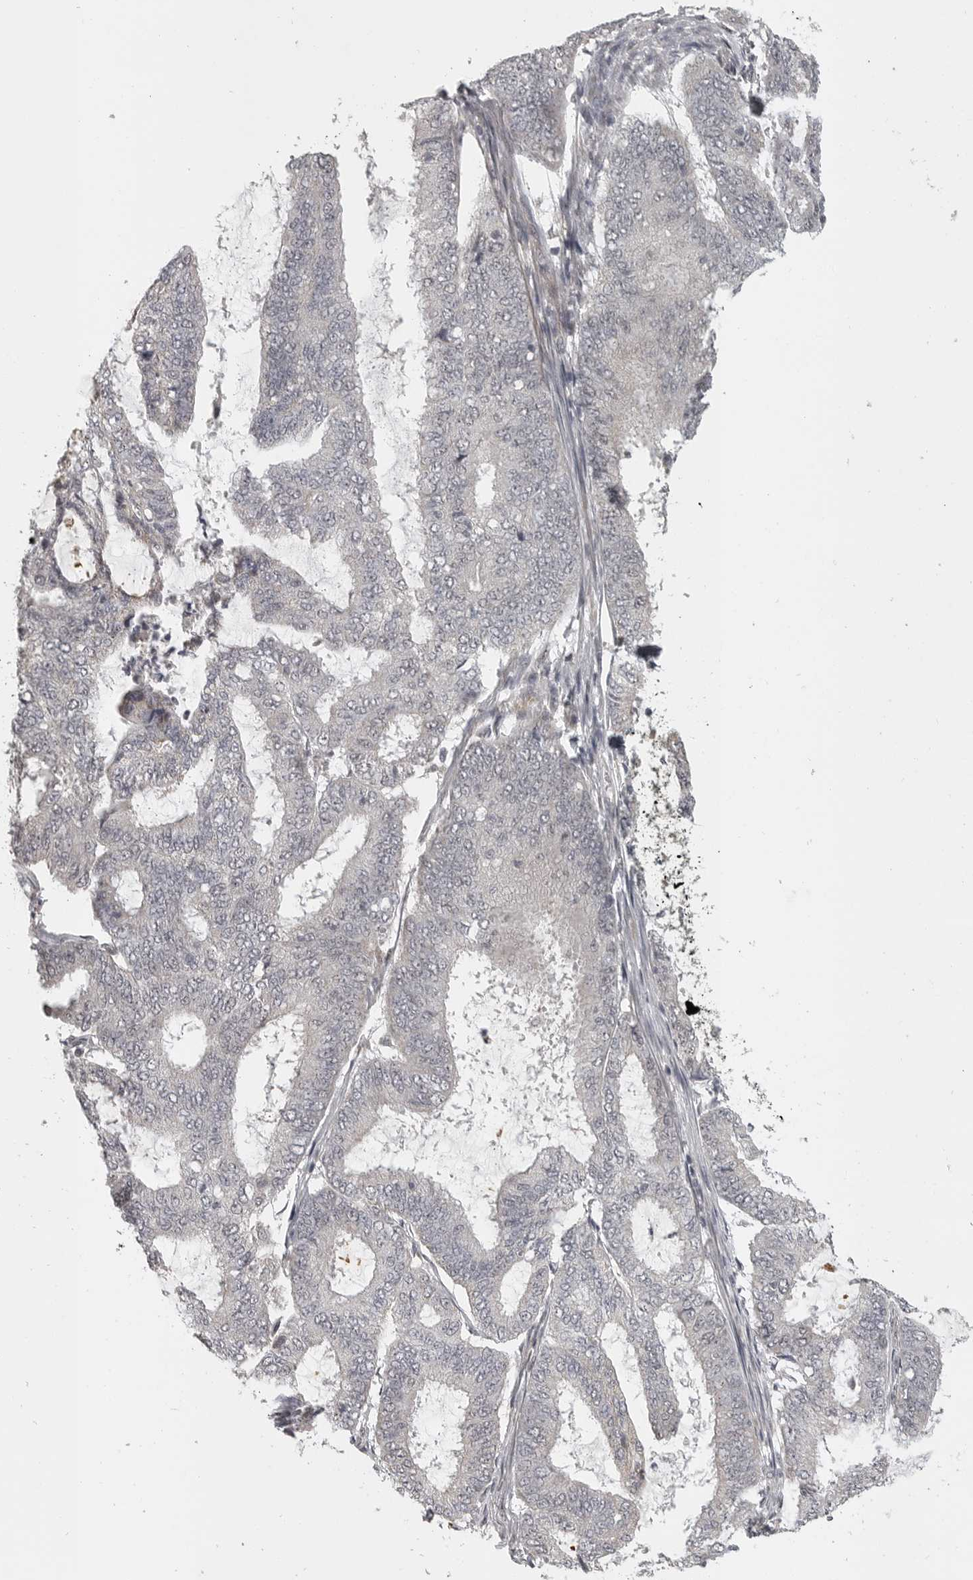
{"staining": {"intensity": "negative", "quantity": "none", "location": "none"}, "tissue": "endometrial cancer", "cell_type": "Tumor cells", "image_type": "cancer", "snomed": [{"axis": "morphology", "description": "Adenocarcinoma, NOS"}, {"axis": "topography", "description": "Endometrium"}], "caption": "Immunohistochemistry (IHC) histopathology image of neoplastic tissue: human adenocarcinoma (endometrial) stained with DAB shows no significant protein staining in tumor cells. Brightfield microscopy of IHC stained with DAB (3,3'-diaminobenzidine) (brown) and hematoxylin (blue), captured at high magnification.", "gene": "POLE2", "patient": {"sex": "female", "age": 49}}